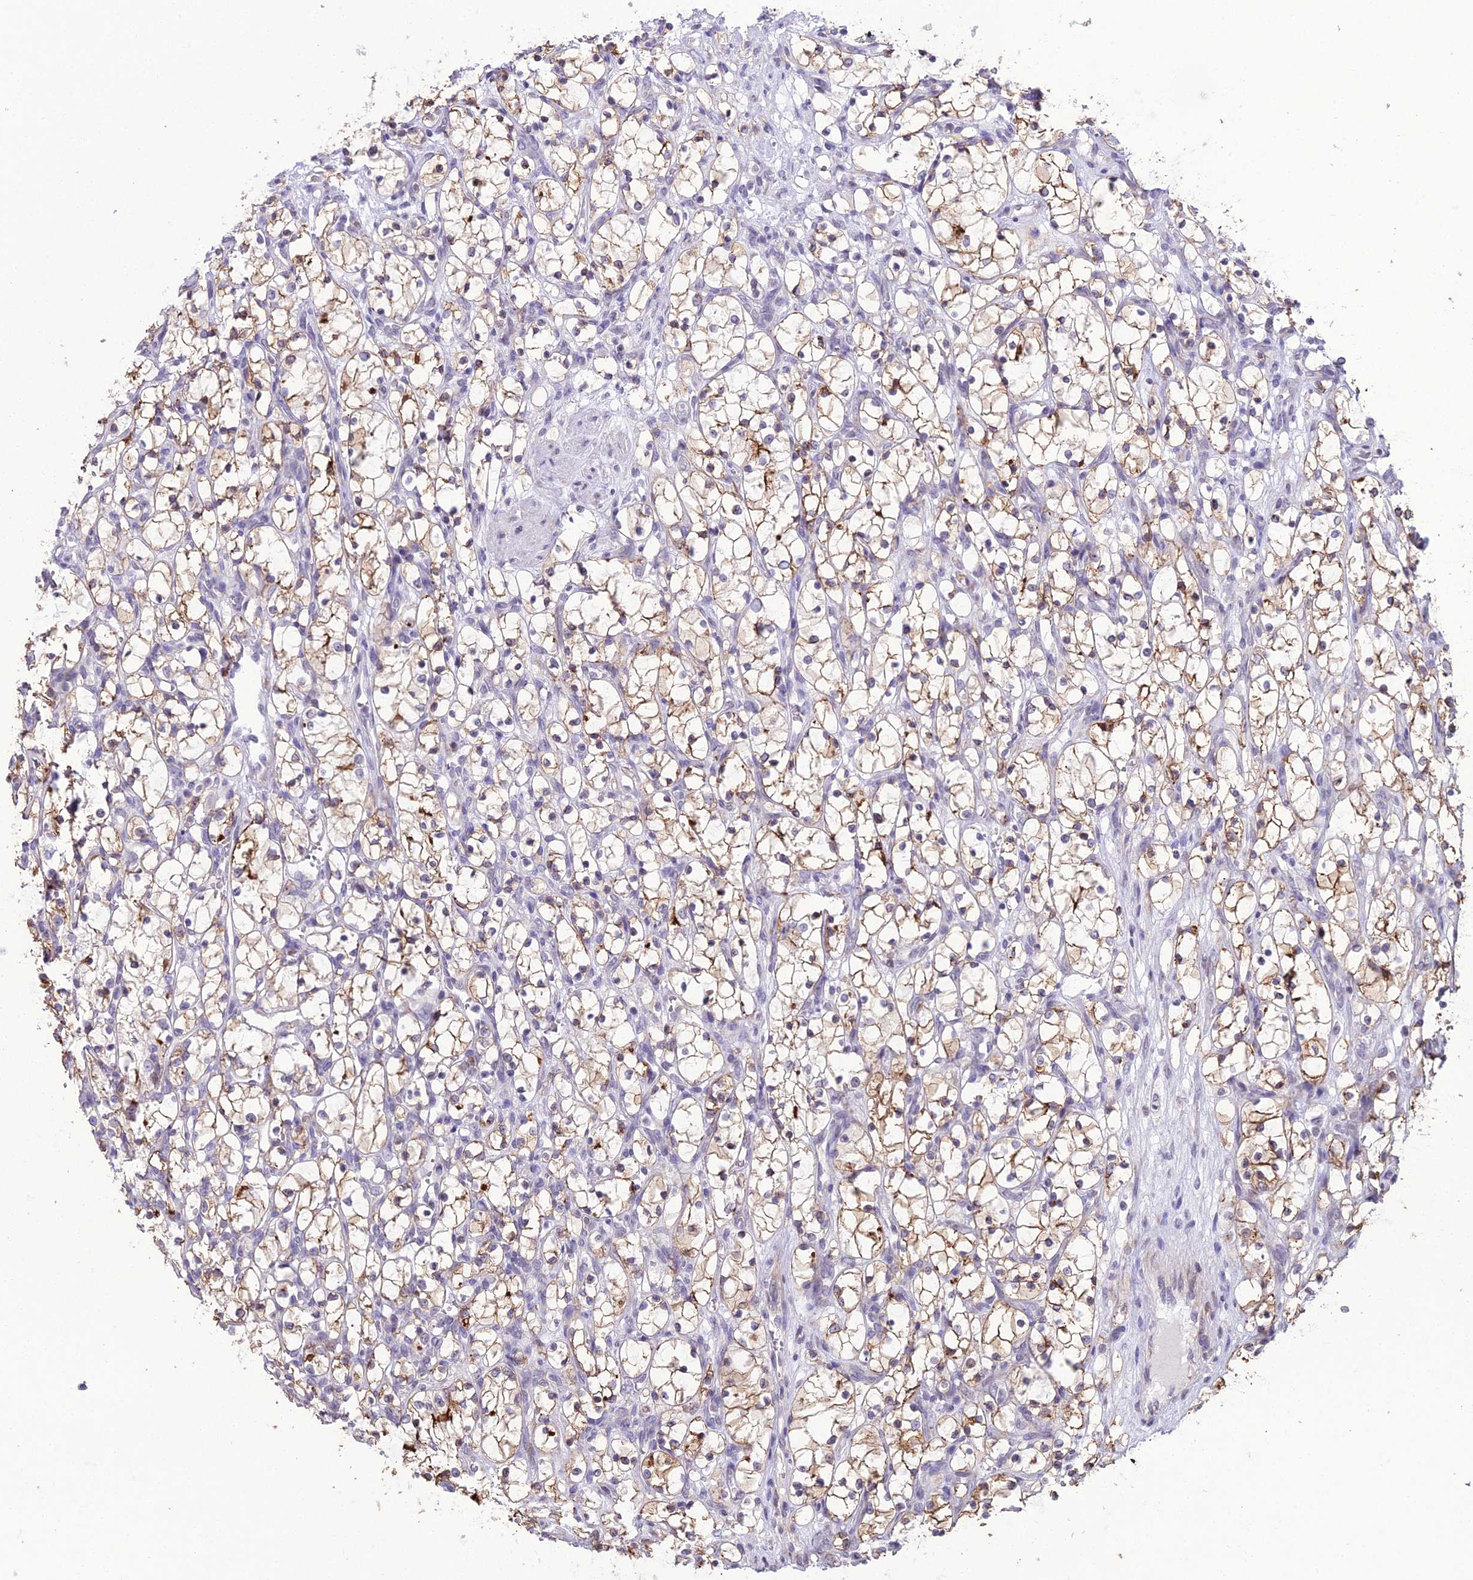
{"staining": {"intensity": "moderate", "quantity": "25%-75%", "location": "cytoplasmic/membranous"}, "tissue": "renal cancer", "cell_type": "Tumor cells", "image_type": "cancer", "snomed": [{"axis": "morphology", "description": "Adenocarcinoma, NOS"}, {"axis": "topography", "description": "Kidney"}], "caption": "Renal adenocarcinoma stained for a protein shows moderate cytoplasmic/membranous positivity in tumor cells.", "gene": "RPS26", "patient": {"sex": "female", "age": 69}}